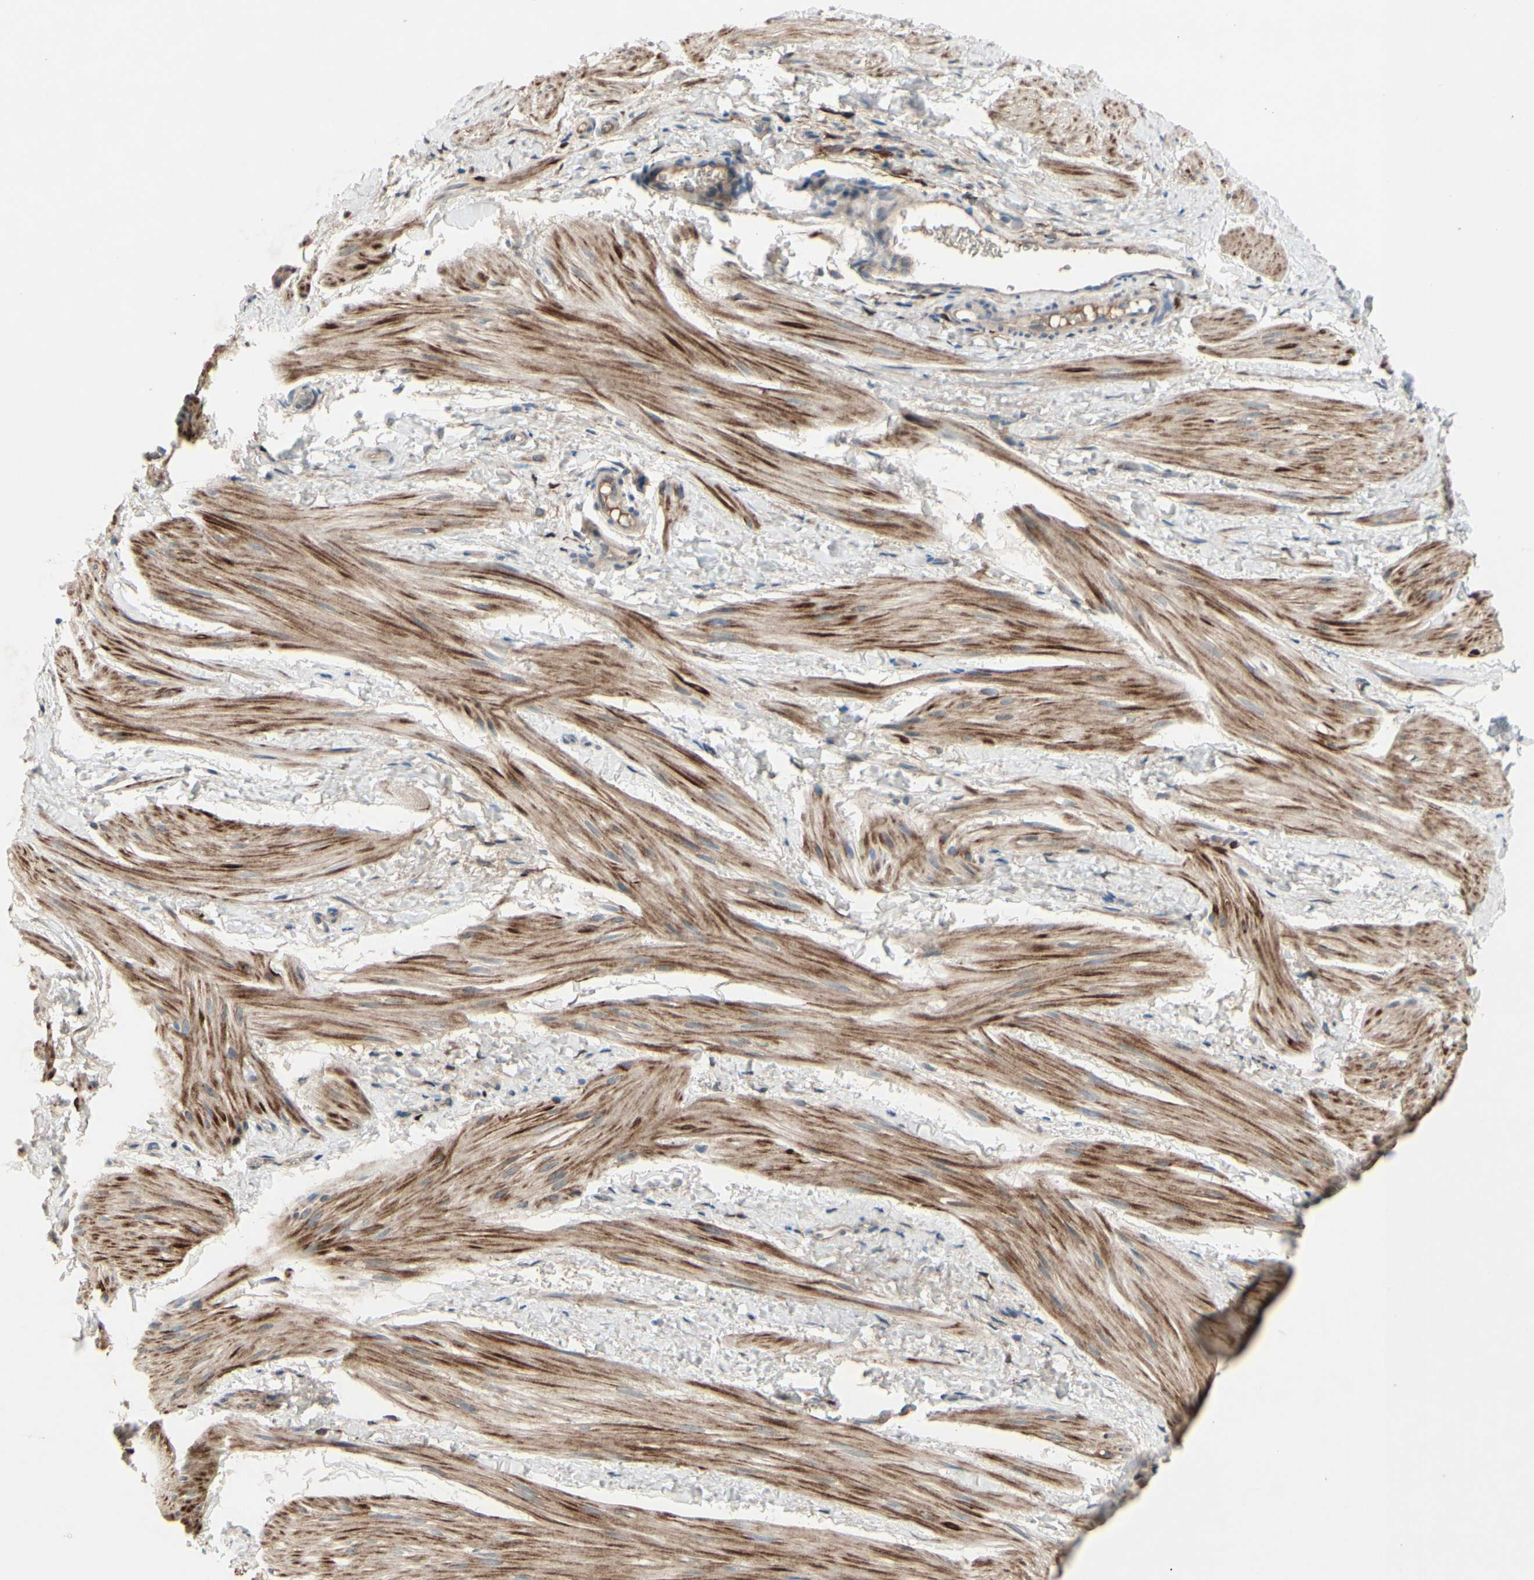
{"staining": {"intensity": "moderate", "quantity": ">75%", "location": "cytoplasmic/membranous"}, "tissue": "smooth muscle", "cell_type": "Smooth muscle cells", "image_type": "normal", "snomed": [{"axis": "morphology", "description": "Normal tissue, NOS"}, {"axis": "topography", "description": "Smooth muscle"}], "caption": "Benign smooth muscle reveals moderate cytoplasmic/membranous staining in approximately >75% of smooth muscle cells, visualized by immunohistochemistry. (Brightfield microscopy of DAB IHC at high magnification).", "gene": "ICAM5", "patient": {"sex": "male", "age": 16}}